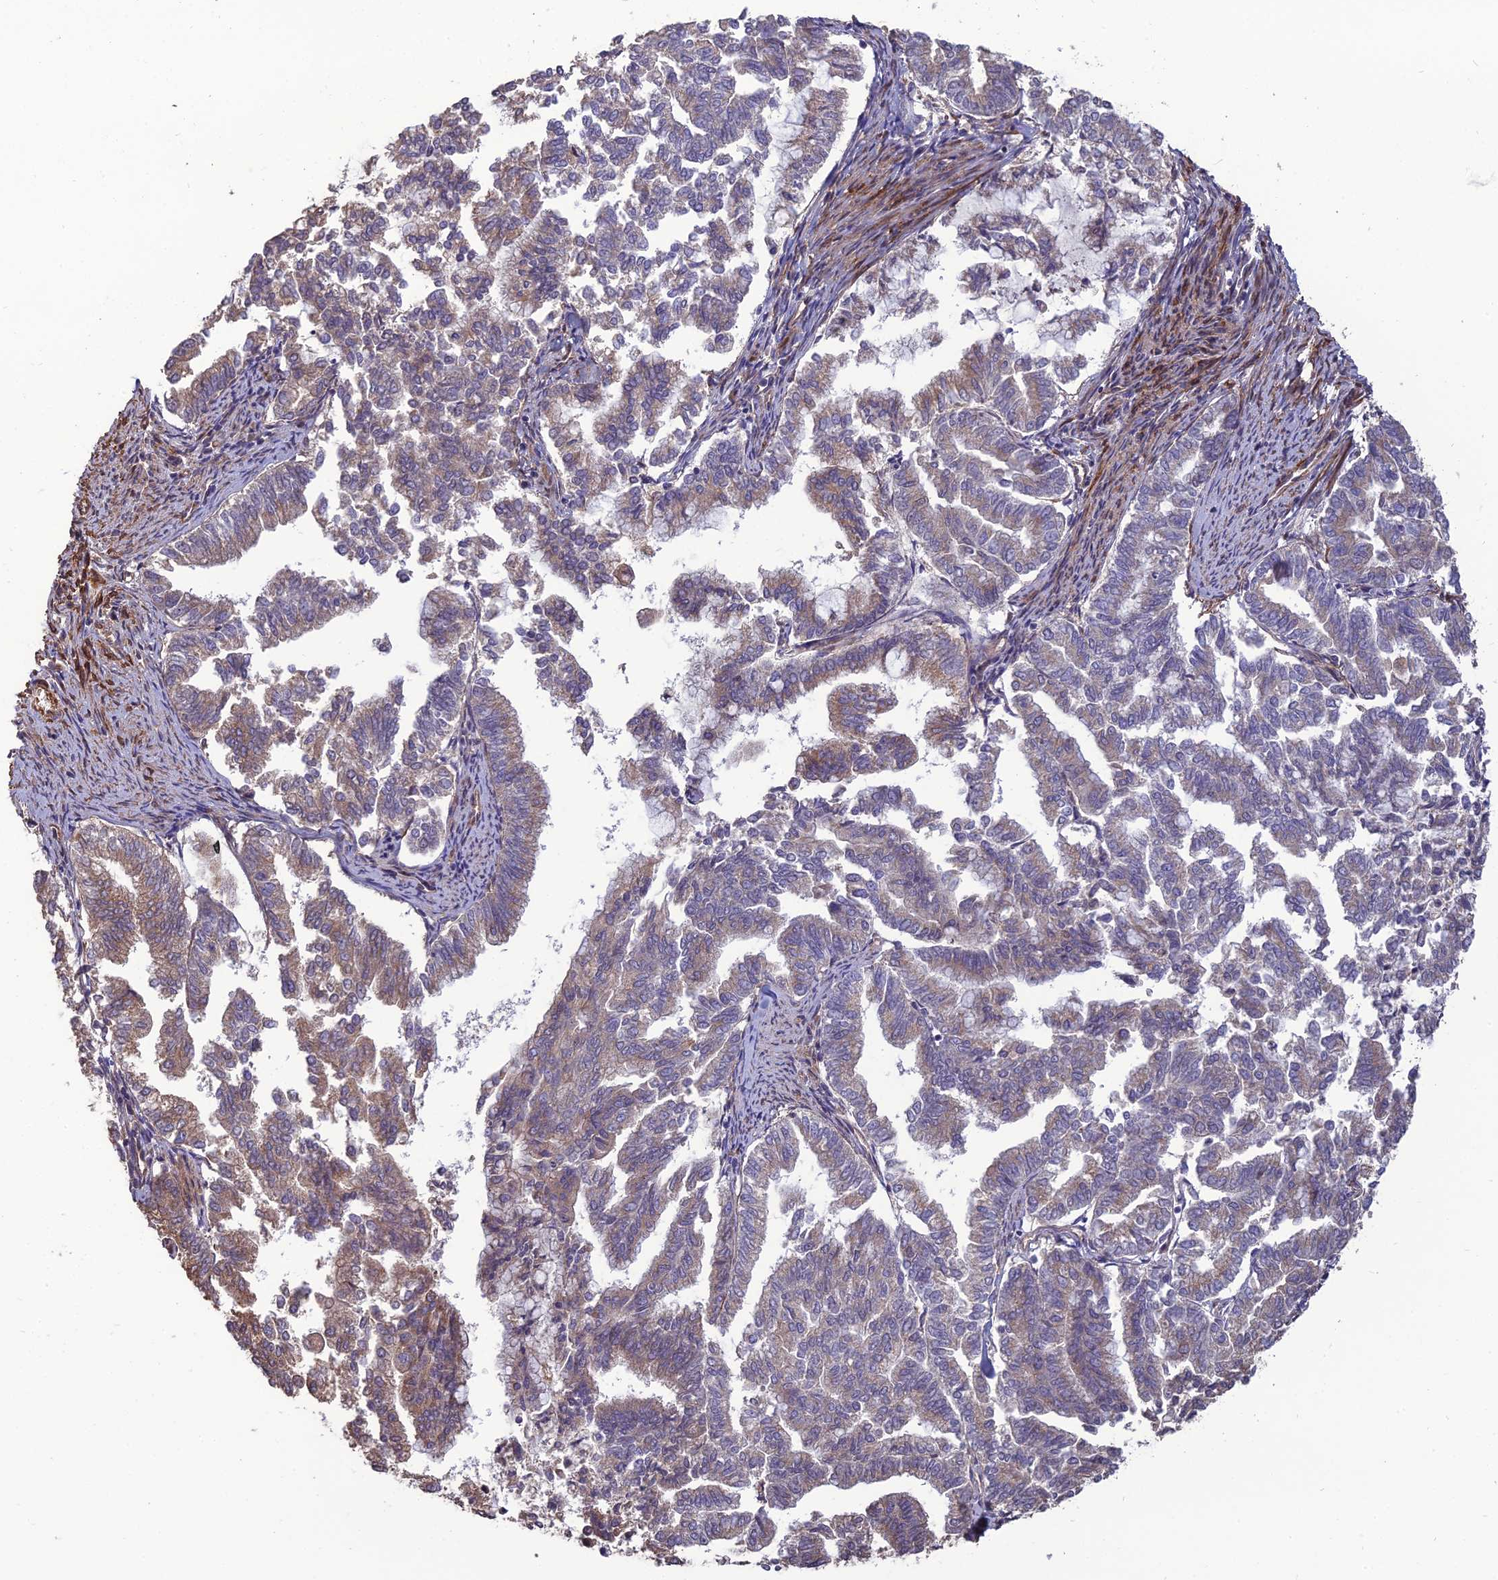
{"staining": {"intensity": "weak", "quantity": "25%-75%", "location": "cytoplasmic/membranous"}, "tissue": "endometrial cancer", "cell_type": "Tumor cells", "image_type": "cancer", "snomed": [{"axis": "morphology", "description": "Adenocarcinoma, NOS"}, {"axis": "topography", "description": "Endometrium"}], "caption": "Endometrial cancer was stained to show a protein in brown. There is low levels of weak cytoplasmic/membranous expression in approximately 25%-75% of tumor cells.", "gene": "ATP6V0A2", "patient": {"sex": "female", "age": 79}}